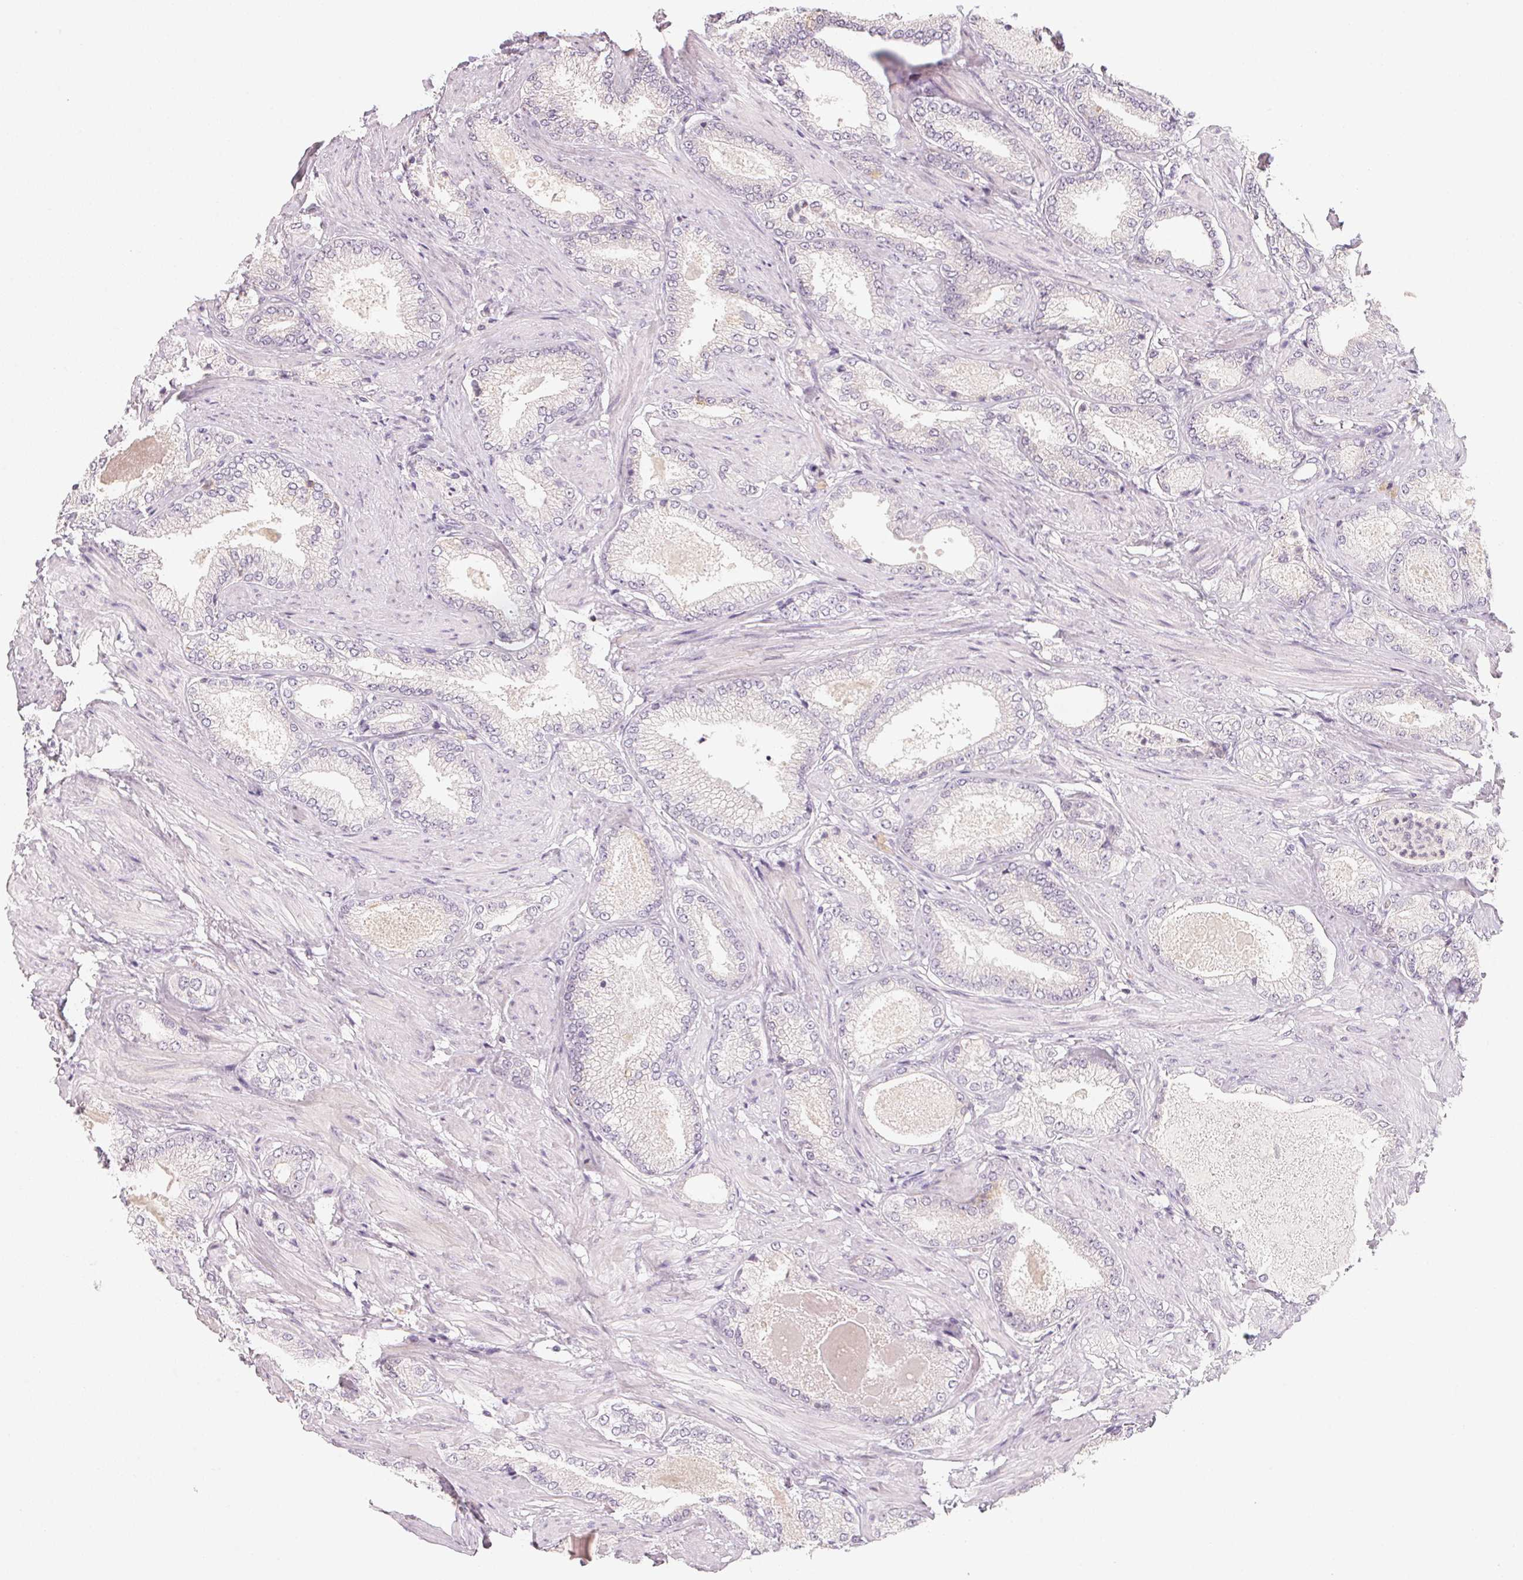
{"staining": {"intensity": "negative", "quantity": "none", "location": "none"}, "tissue": "prostate cancer", "cell_type": "Tumor cells", "image_type": "cancer", "snomed": [{"axis": "morphology", "description": "Adenocarcinoma, High grade"}, {"axis": "topography", "description": "Prostate and seminal vesicle, NOS"}], "caption": "This is an immunohistochemistry (IHC) image of adenocarcinoma (high-grade) (prostate). There is no positivity in tumor cells.", "gene": "ANKRD31", "patient": {"sex": "male", "age": 61}}